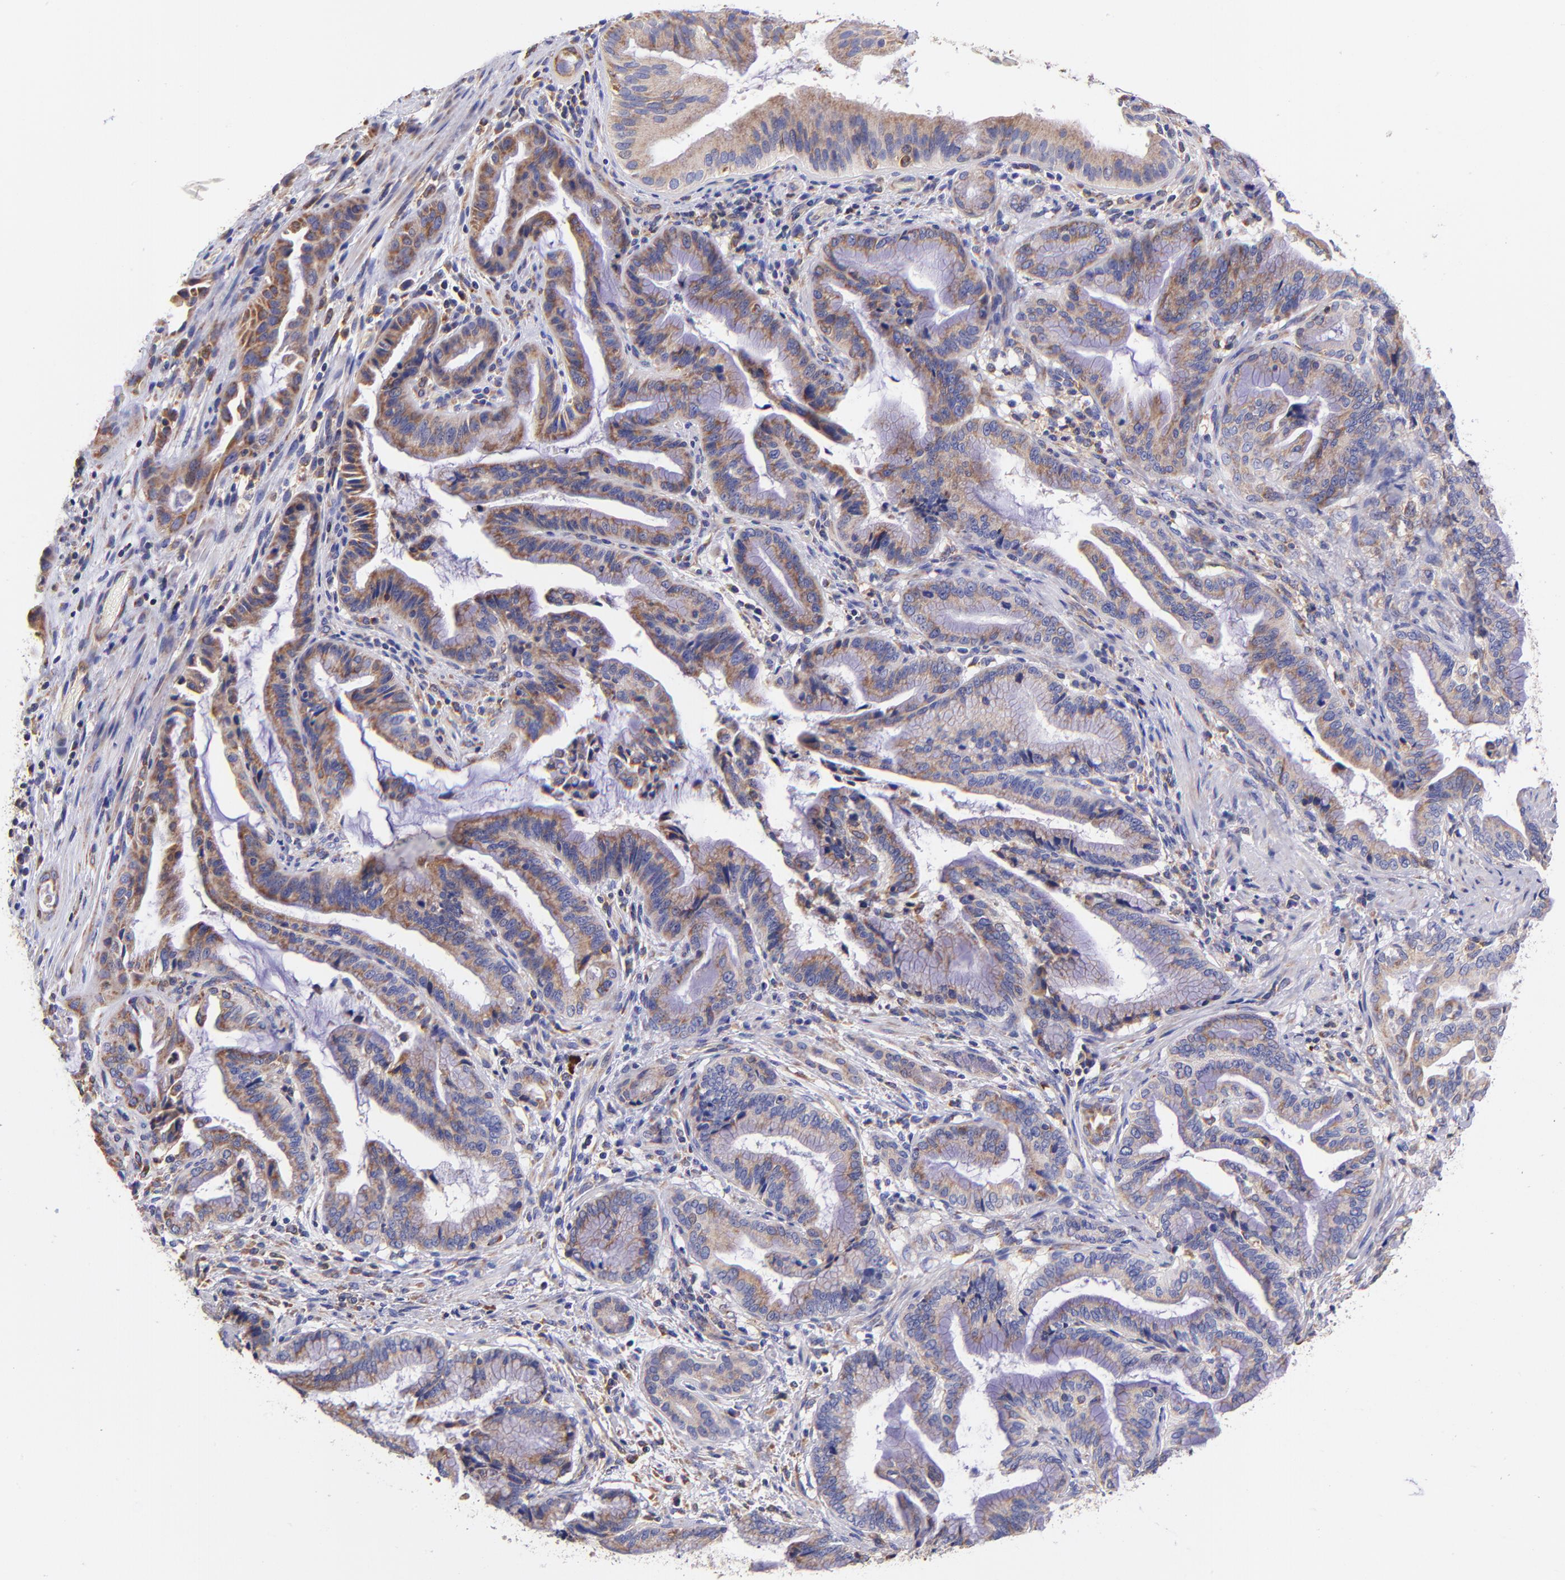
{"staining": {"intensity": "moderate", "quantity": ">75%", "location": "cytoplasmic/membranous"}, "tissue": "pancreatic cancer", "cell_type": "Tumor cells", "image_type": "cancer", "snomed": [{"axis": "morphology", "description": "Adenocarcinoma, NOS"}, {"axis": "topography", "description": "Pancreas"}], "caption": "Moderate cytoplasmic/membranous staining for a protein is present in approximately >75% of tumor cells of pancreatic cancer (adenocarcinoma) using immunohistochemistry (IHC).", "gene": "PREX1", "patient": {"sex": "female", "age": 64}}